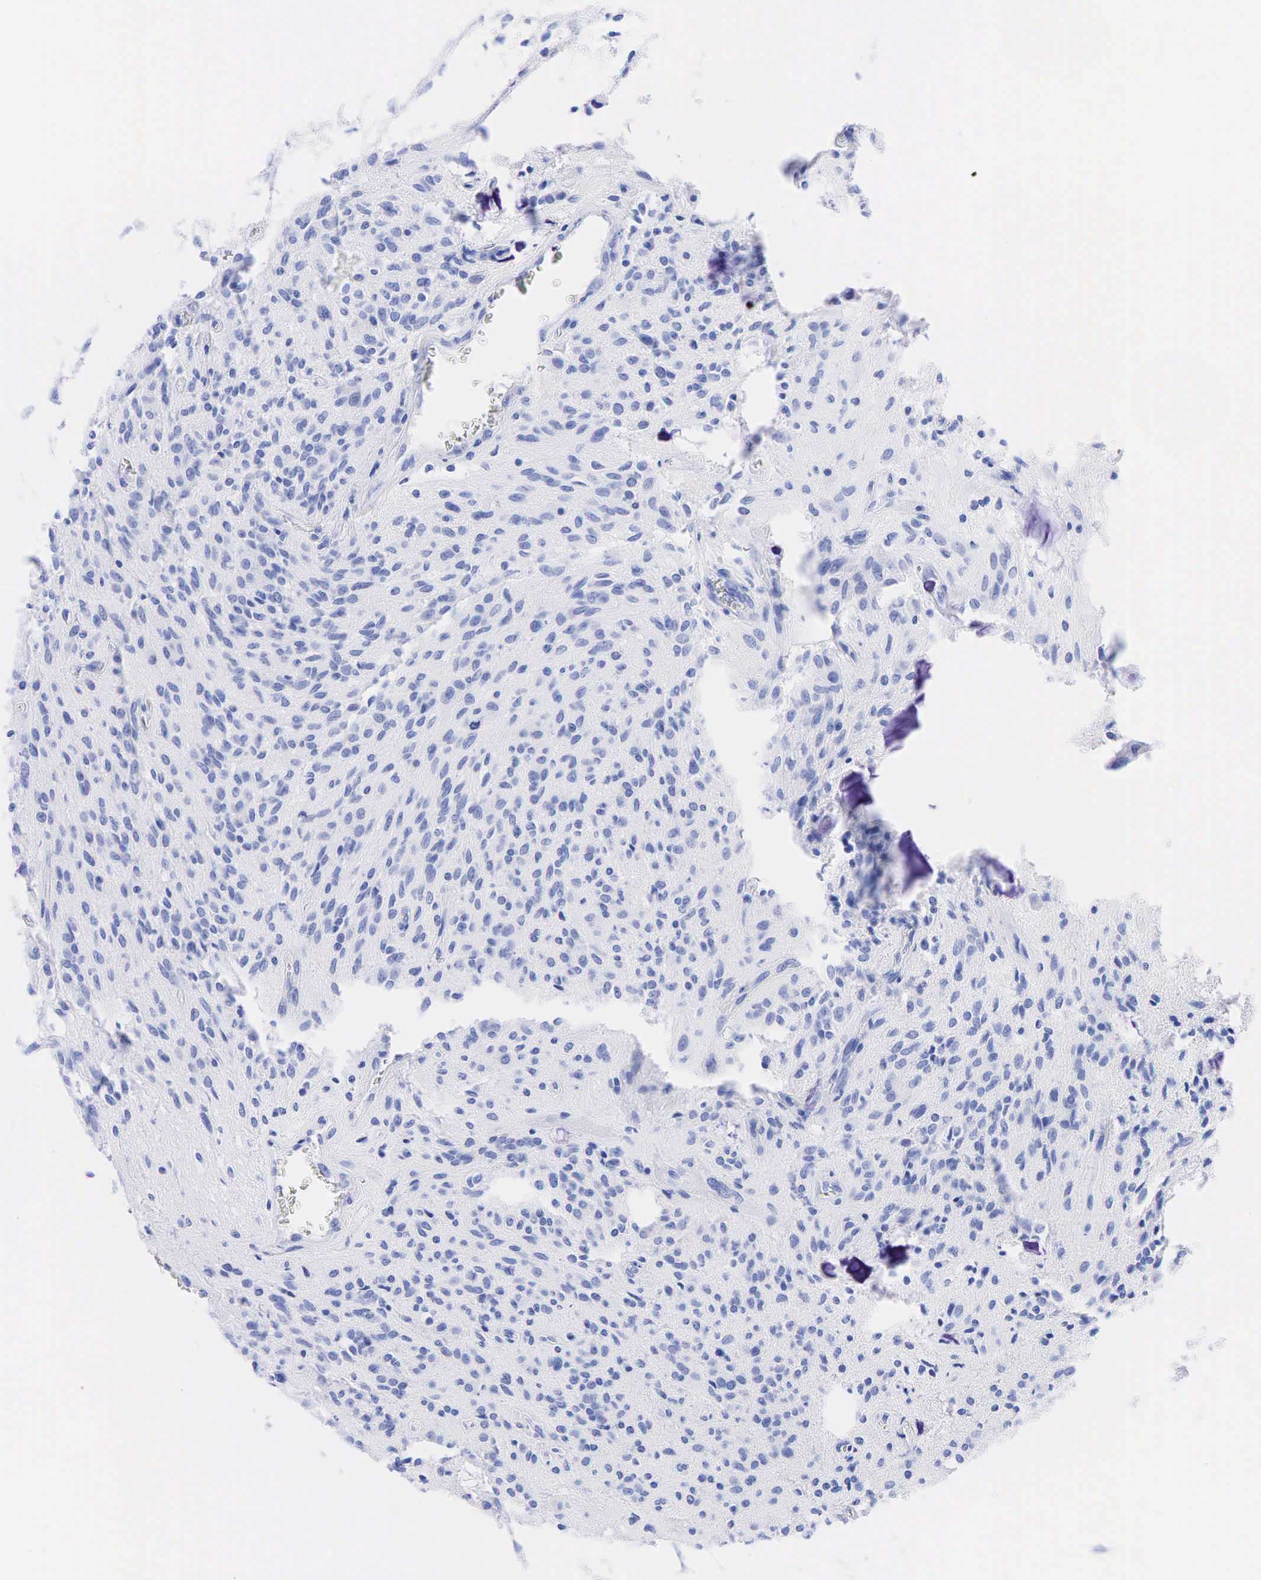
{"staining": {"intensity": "negative", "quantity": "none", "location": "none"}, "tissue": "glioma", "cell_type": "Tumor cells", "image_type": "cancer", "snomed": [{"axis": "morphology", "description": "Glioma, malignant, Low grade"}, {"axis": "topography", "description": "Brain"}], "caption": "Immunohistochemical staining of malignant glioma (low-grade) reveals no significant staining in tumor cells.", "gene": "CEACAM5", "patient": {"sex": "female", "age": 15}}